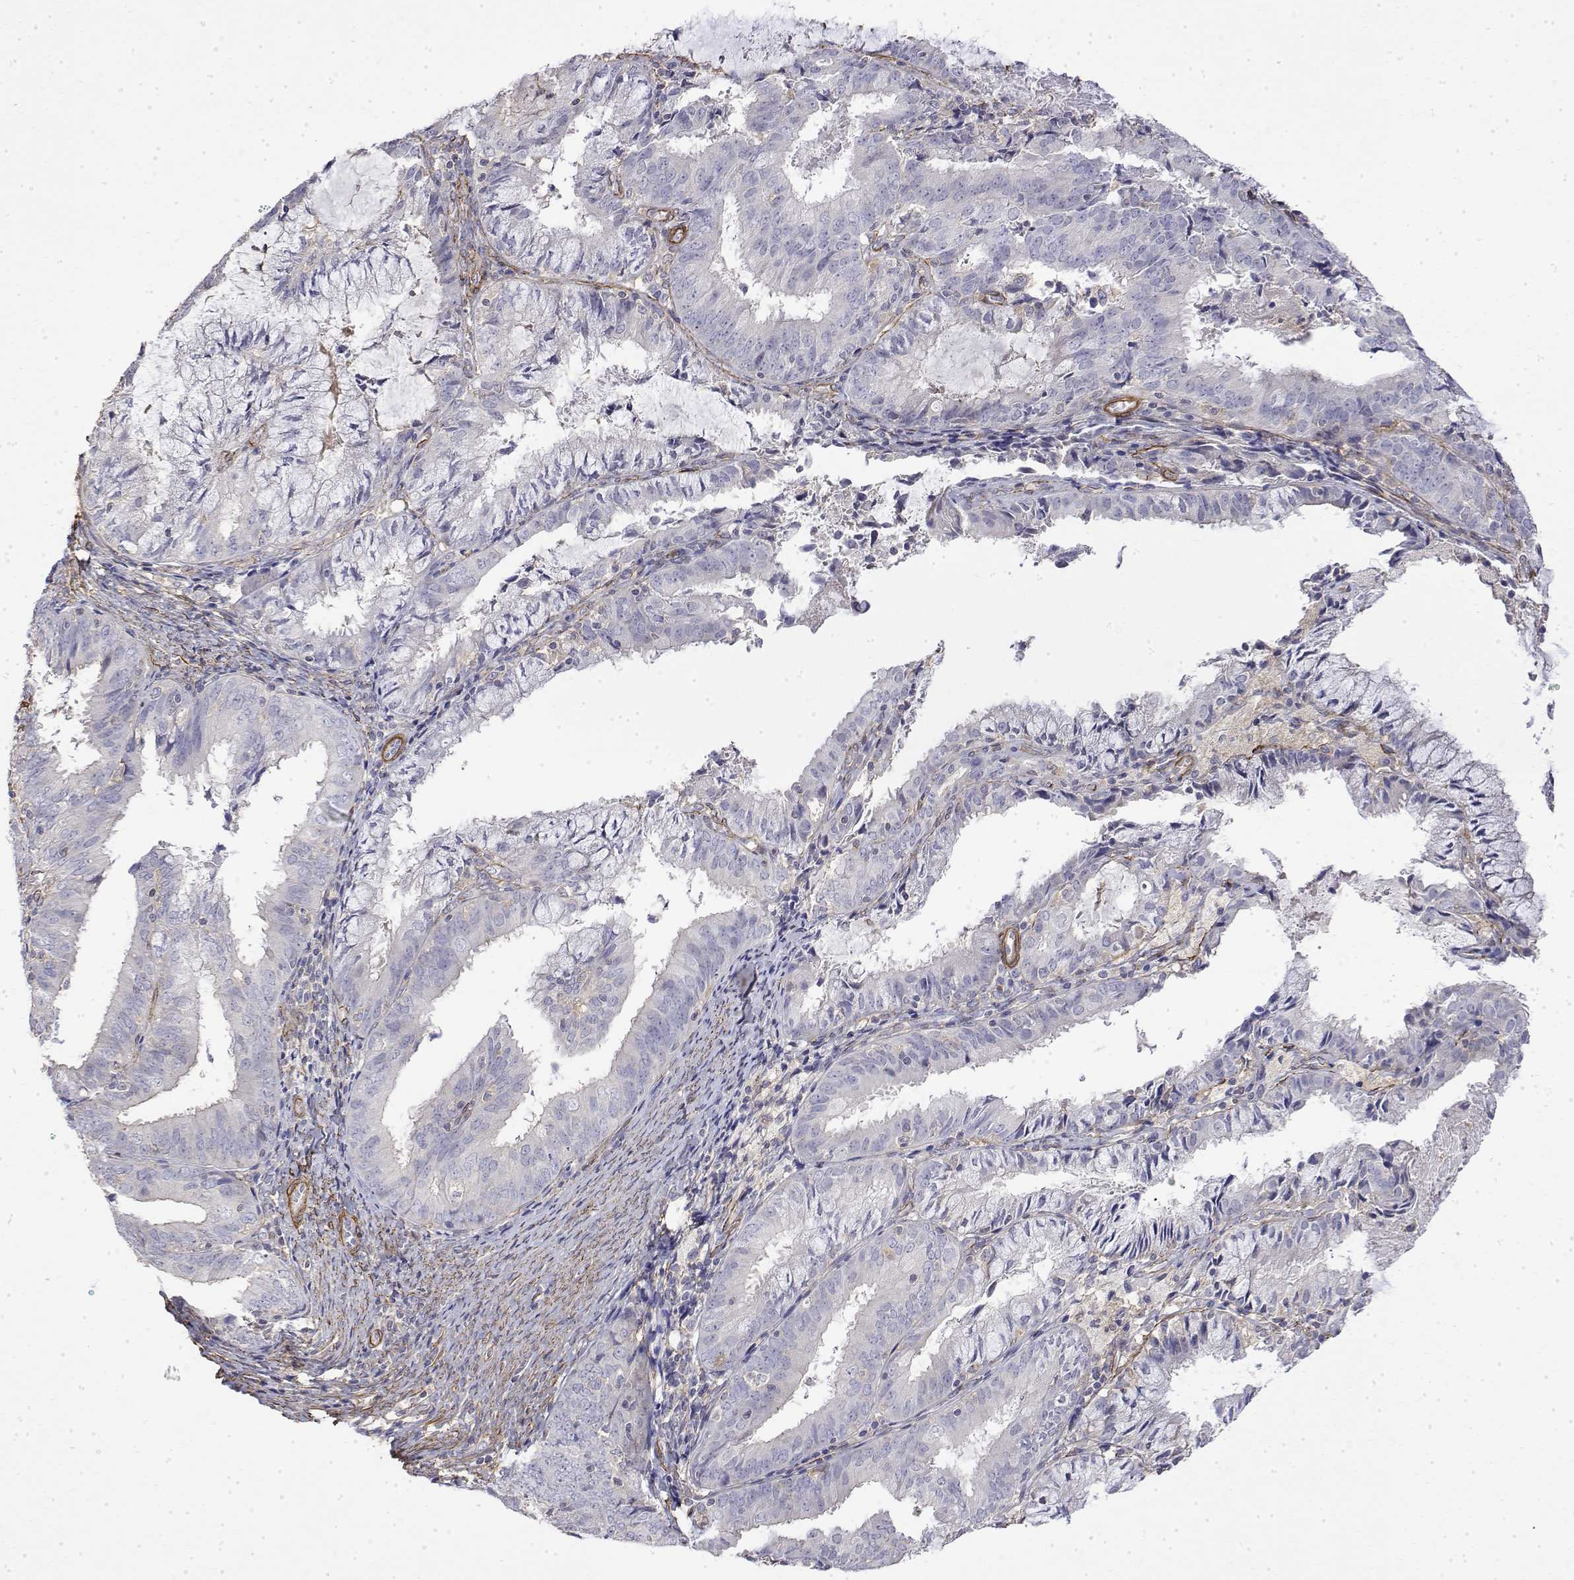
{"staining": {"intensity": "negative", "quantity": "none", "location": "none"}, "tissue": "endometrial cancer", "cell_type": "Tumor cells", "image_type": "cancer", "snomed": [{"axis": "morphology", "description": "Adenocarcinoma, NOS"}, {"axis": "topography", "description": "Endometrium"}], "caption": "Tumor cells are negative for brown protein staining in endometrial cancer (adenocarcinoma).", "gene": "SOWAHD", "patient": {"sex": "female", "age": 57}}